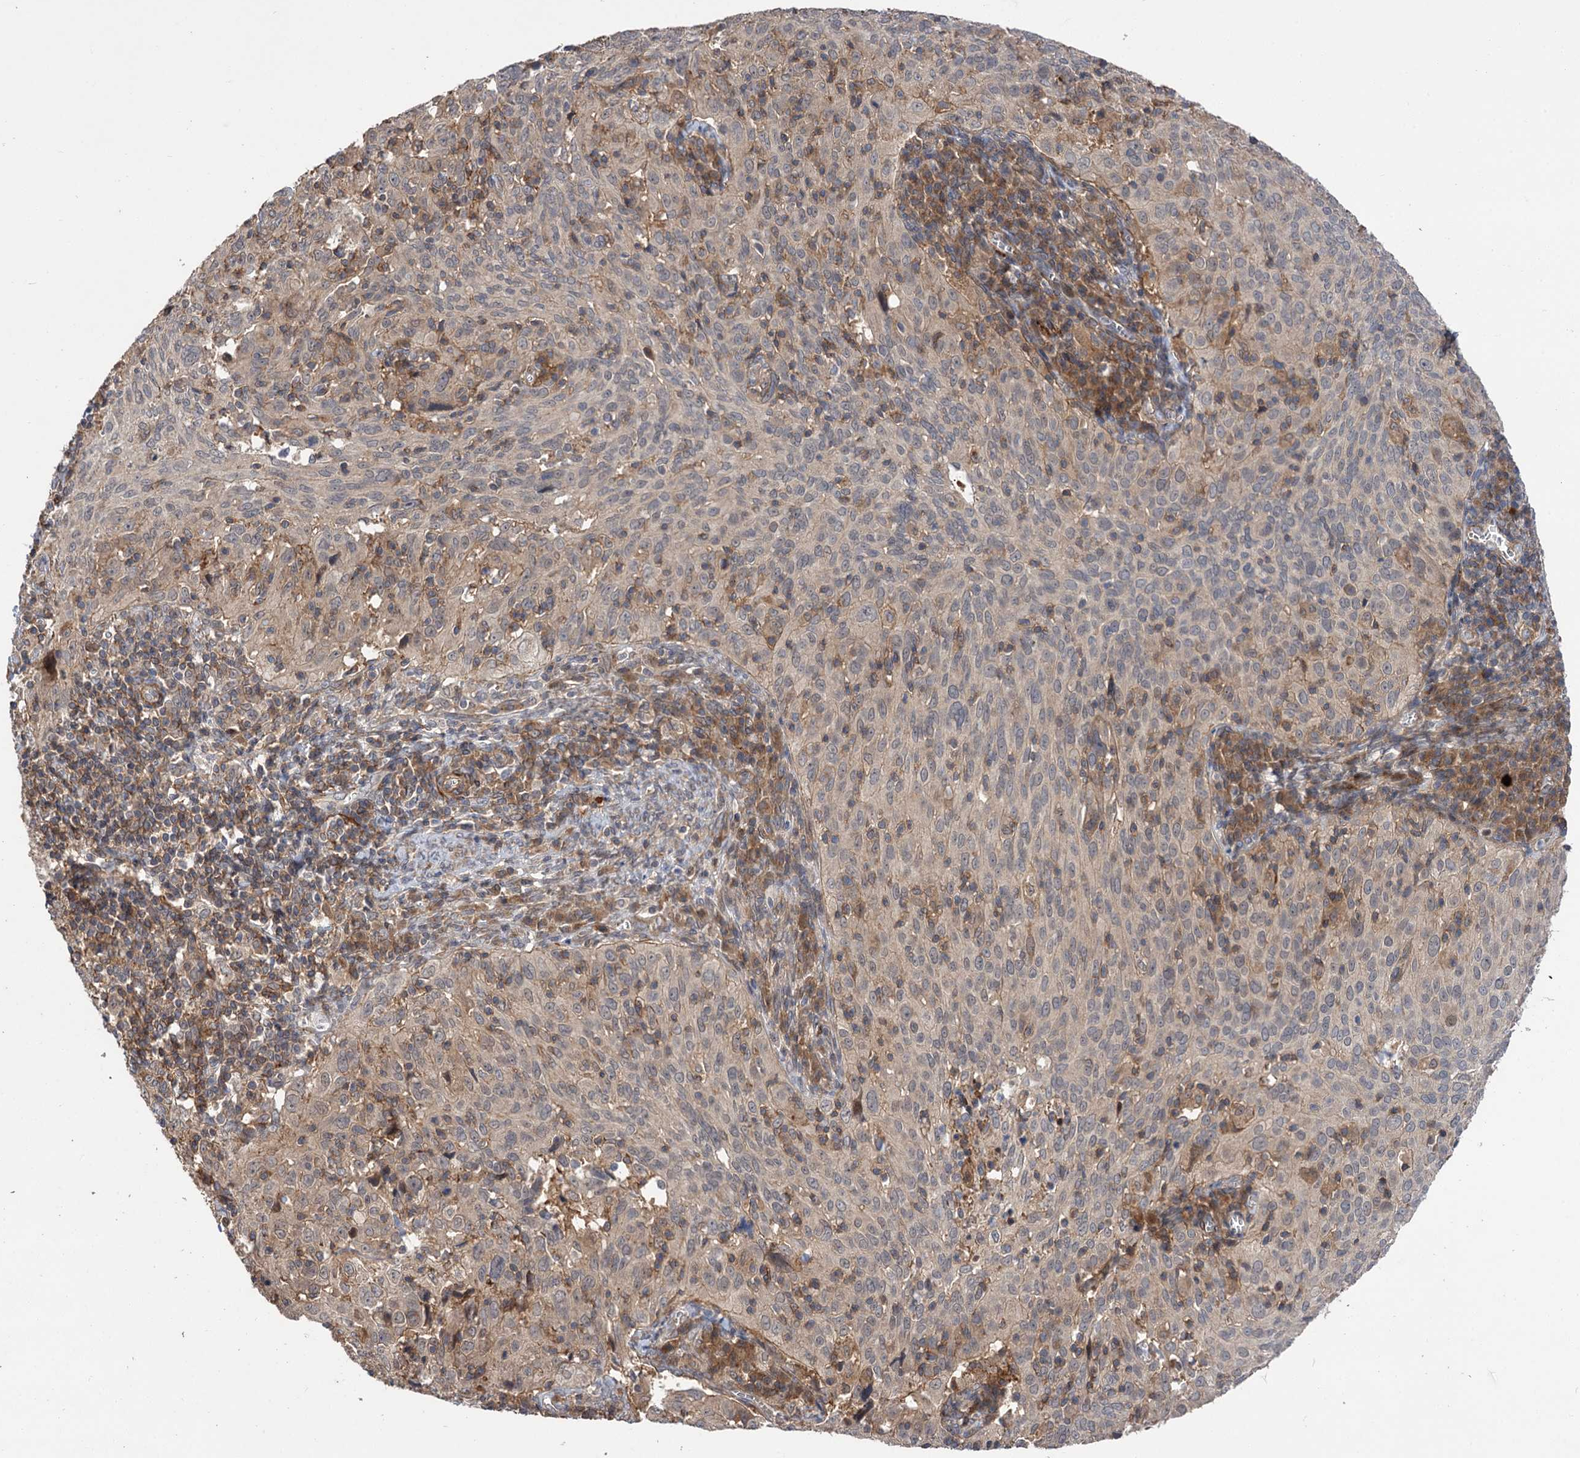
{"staining": {"intensity": "weak", "quantity": "25%-75%", "location": "cytoplasmic/membranous"}, "tissue": "cervical cancer", "cell_type": "Tumor cells", "image_type": "cancer", "snomed": [{"axis": "morphology", "description": "Squamous cell carcinoma, NOS"}, {"axis": "topography", "description": "Cervix"}], "caption": "Tumor cells display low levels of weak cytoplasmic/membranous expression in approximately 25%-75% of cells in squamous cell carcinoma (cervical).", "gene": "FBXW8", "patient": {"sex": "female", "age": 31}}